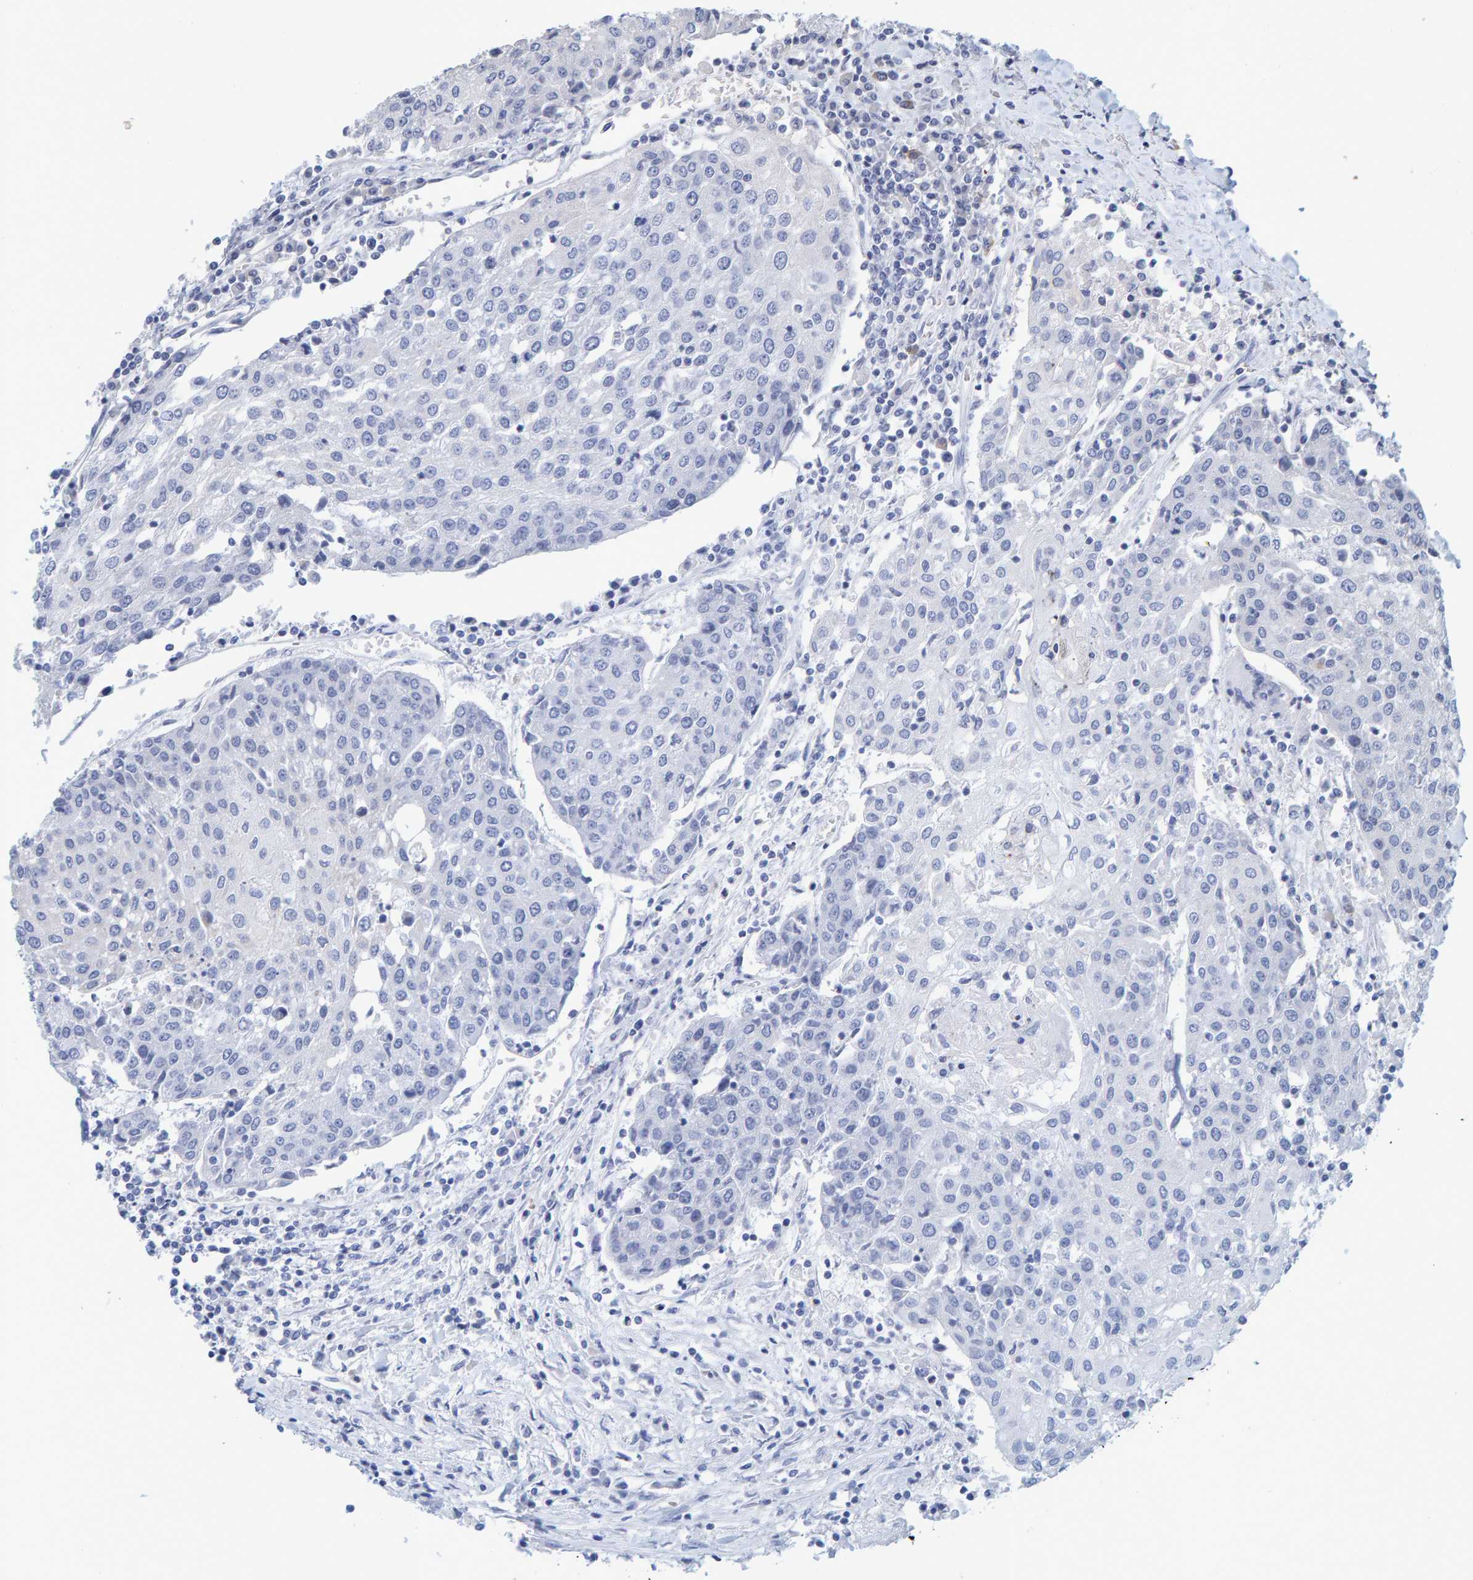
{"staining": {"intensity": "negative", "quantity": "none", "location": "none"}, "tissue": "urothelial cancer", "cell_type": "Tumor cells", "image_type": "cancer", "snomed": [{"axis": "morphology", "description": "Urothelial carcinoma, High grade"}, {"axis": "topography", "description": "Urinary bladder"}], "caption": "The histopathology image demonstrates no staining of tumor cells in urothelial carcinoma (high-grade). (Stains: DAB IHC with hematoxylin counter stain, Microscopy: brightfield microscopy at high magnification).", "gene": "ZNF77", "patient": {"sex": "female", "age": 85}}